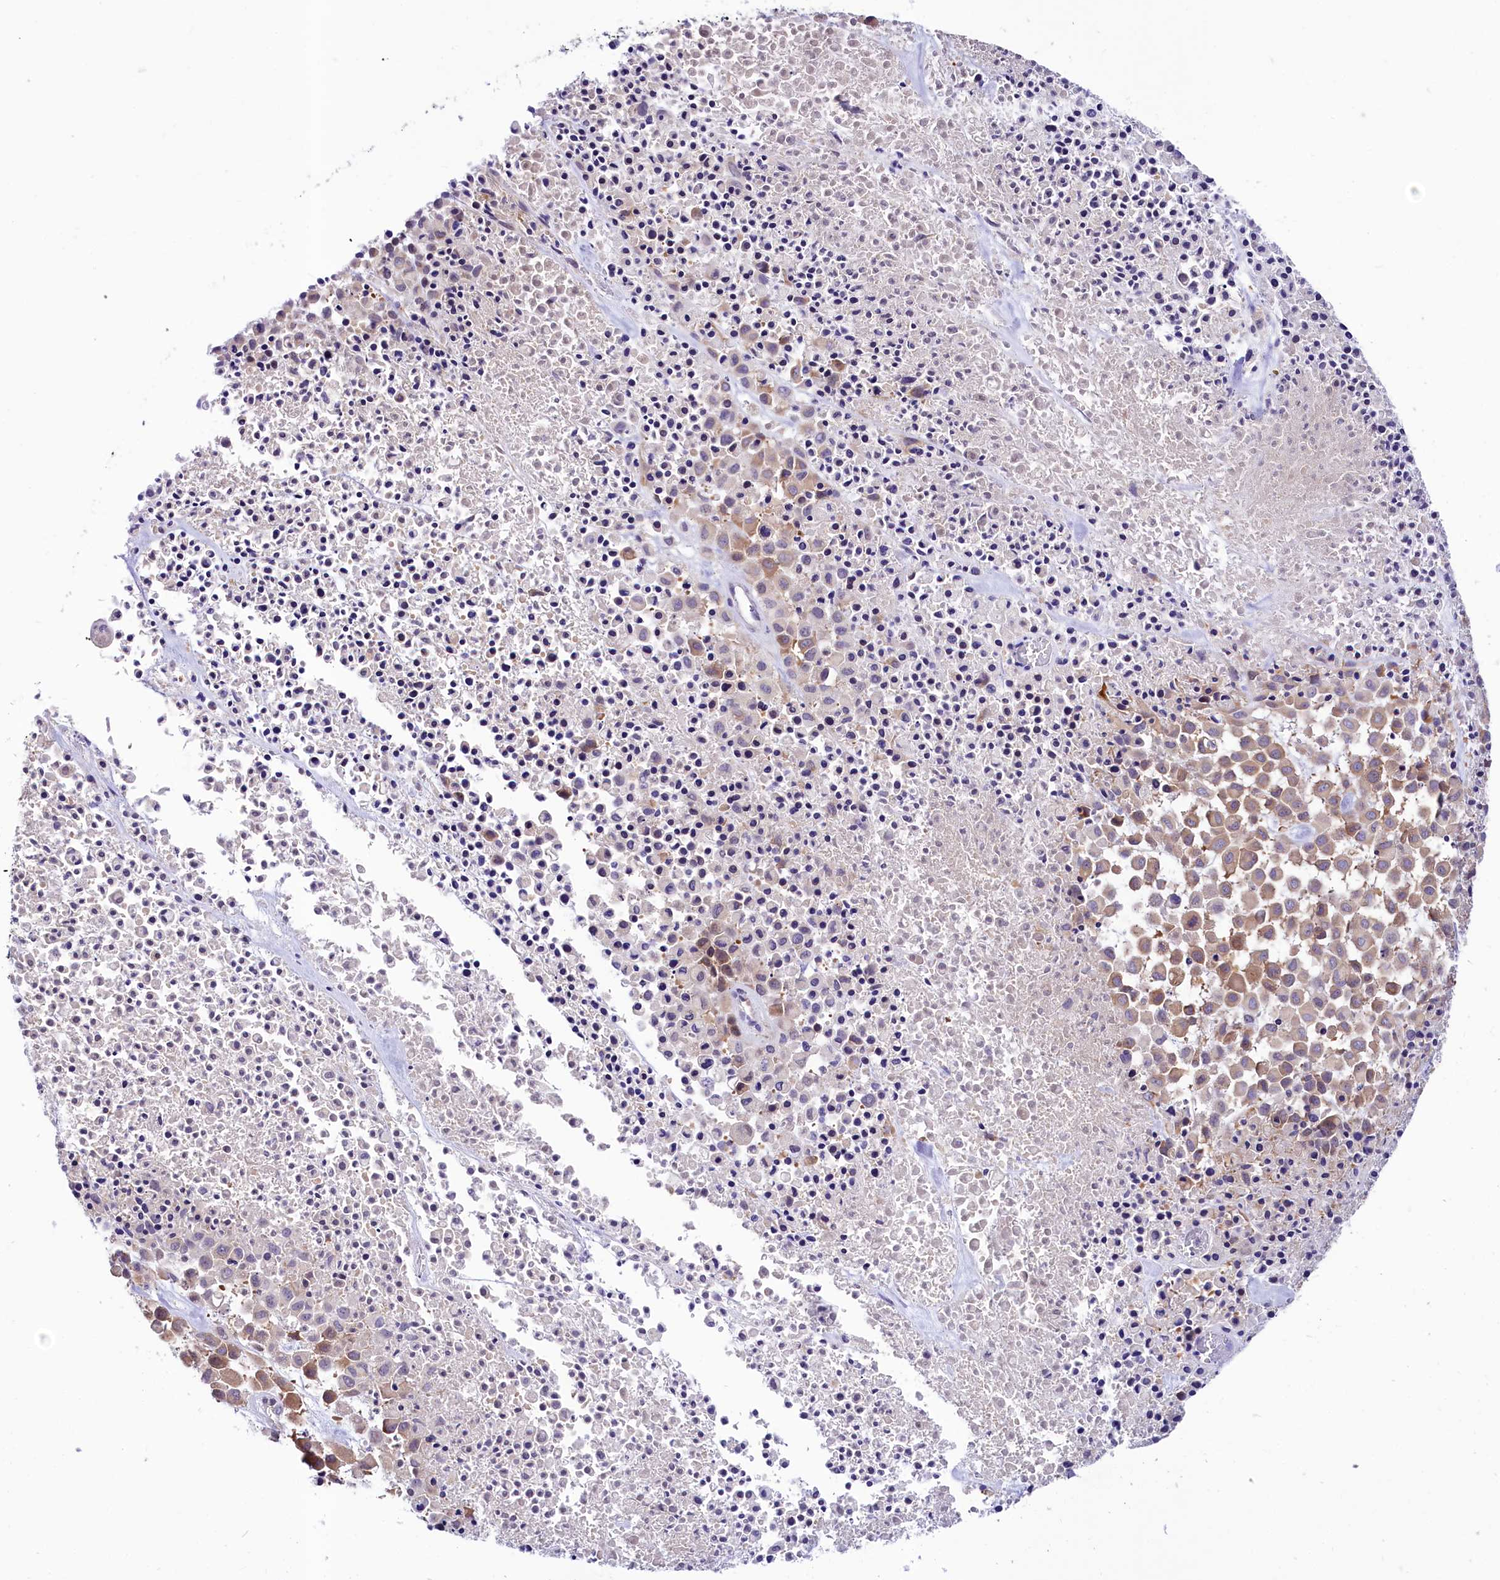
{"staining": {"intensity": "weak", "quantity": "25%-75%", "location": "cytoplasmic/membranous"}, "tissue": "melanoma", "cell_type": "Tumor cells", "image_type": "cancer", "snomed": [{"axis": "morphology", "description": "Malignant melanoma, Metastatic site"}, {"axis": "topography", "description": "Skin"}], "caption": "Protein staining of melanoma tissue shows weak cytoplasmic/membranous expression in approximately 25%-75% of tumor cells.", "gene": "ABHD5", "patient": {"sex": "female", "age": 81}}